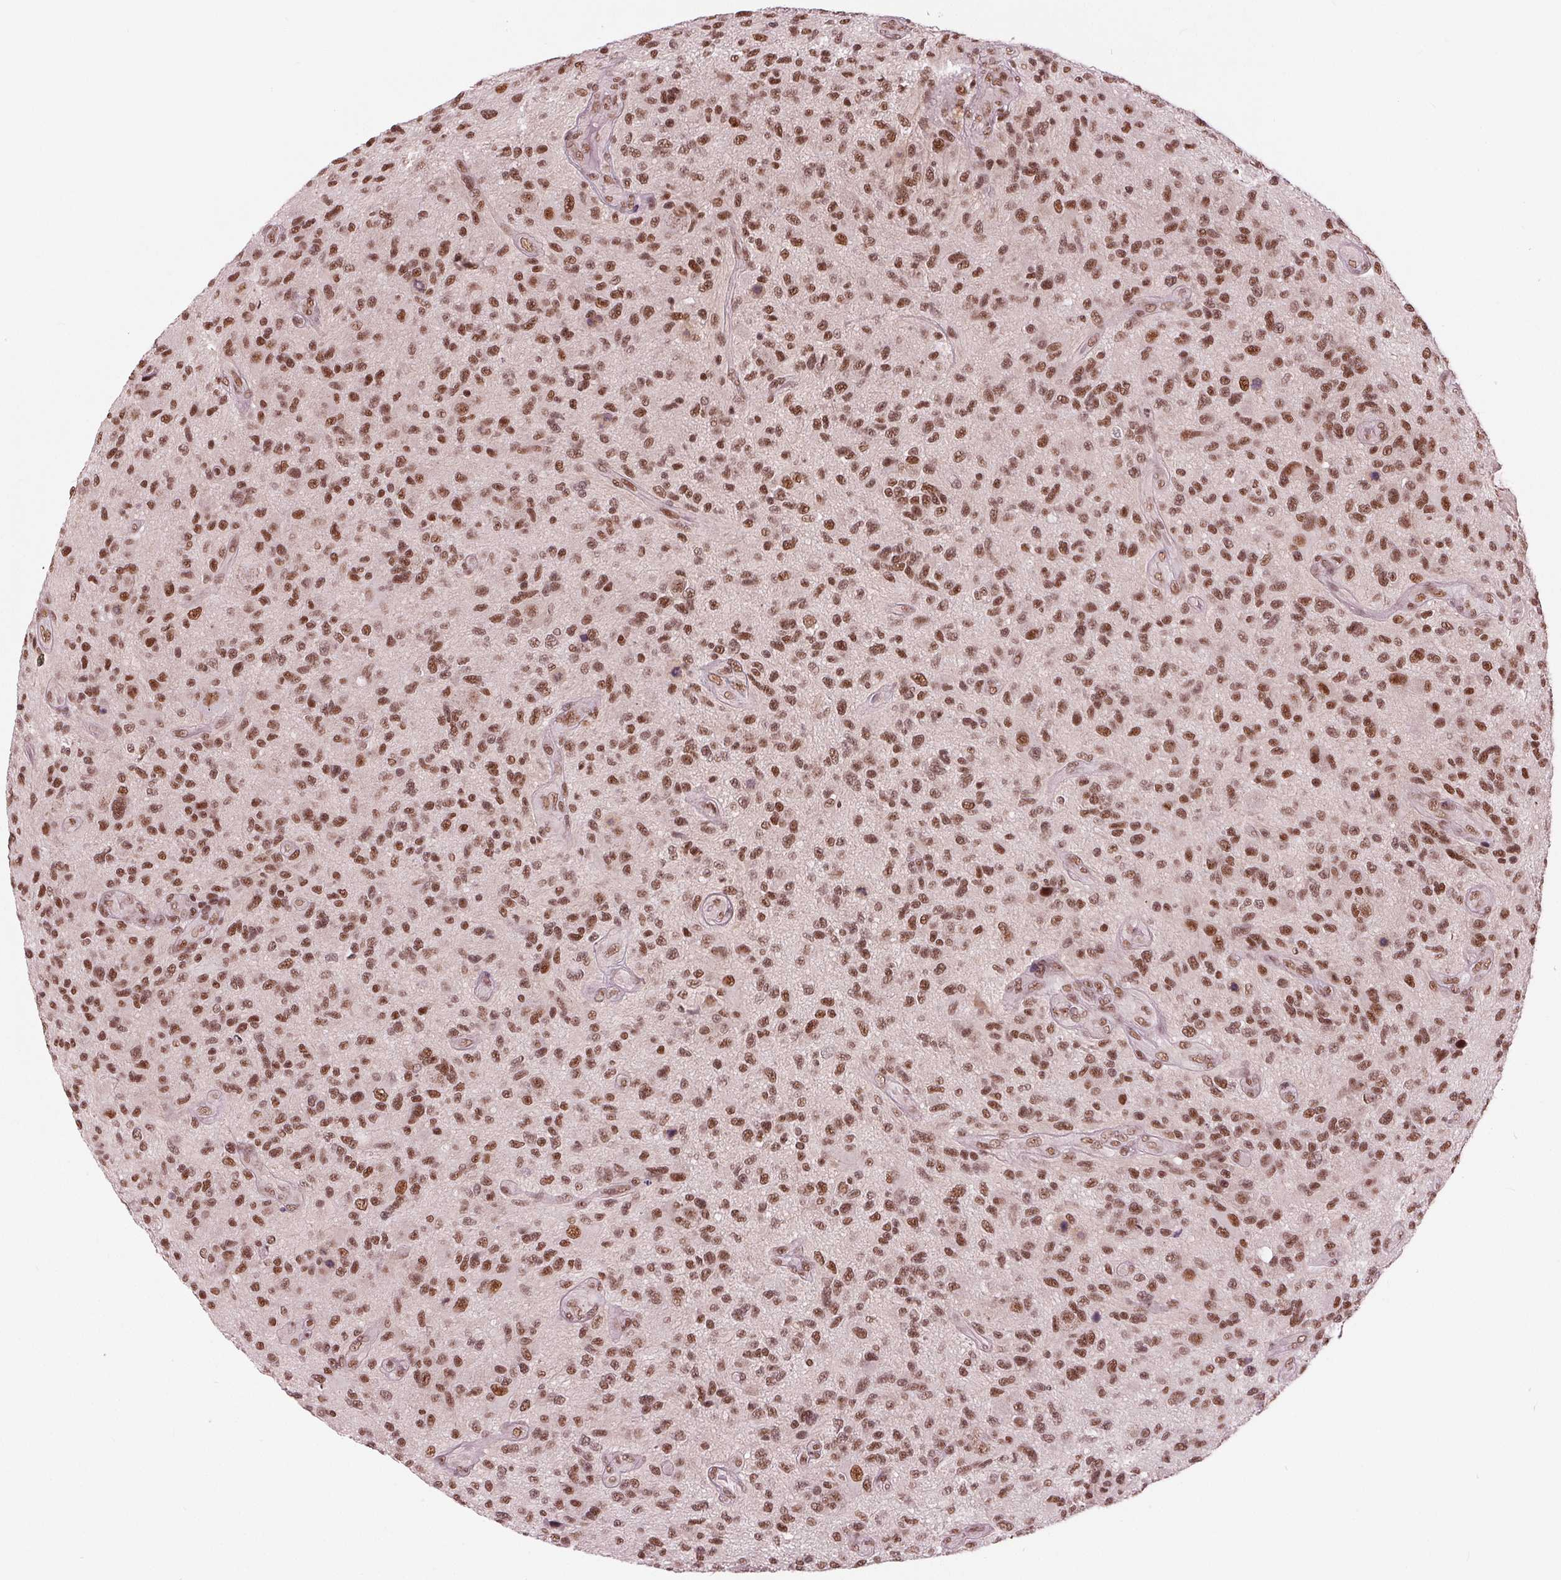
{"staining": {"intensity": "strong", "quantity": ">75%", "location": "nuclear"}, "tissue": "glioma", "cell_type": "Tumor cells", "image_type": "cancer", "snomed": [{"axis": "morphology", "description": "Glioma, malignant, High grade"}, {"axis": "topography", "description": "Brain"}], "caption": "IHC (DAB (3,3'-diaminobenzidine)) staining of human malignant glioma (high-grade) reveals strong nuclear protein positivity in about >75% of tumor cells.", "gene": "LSM2", "patient": {"sex": "male", "age": 47}}